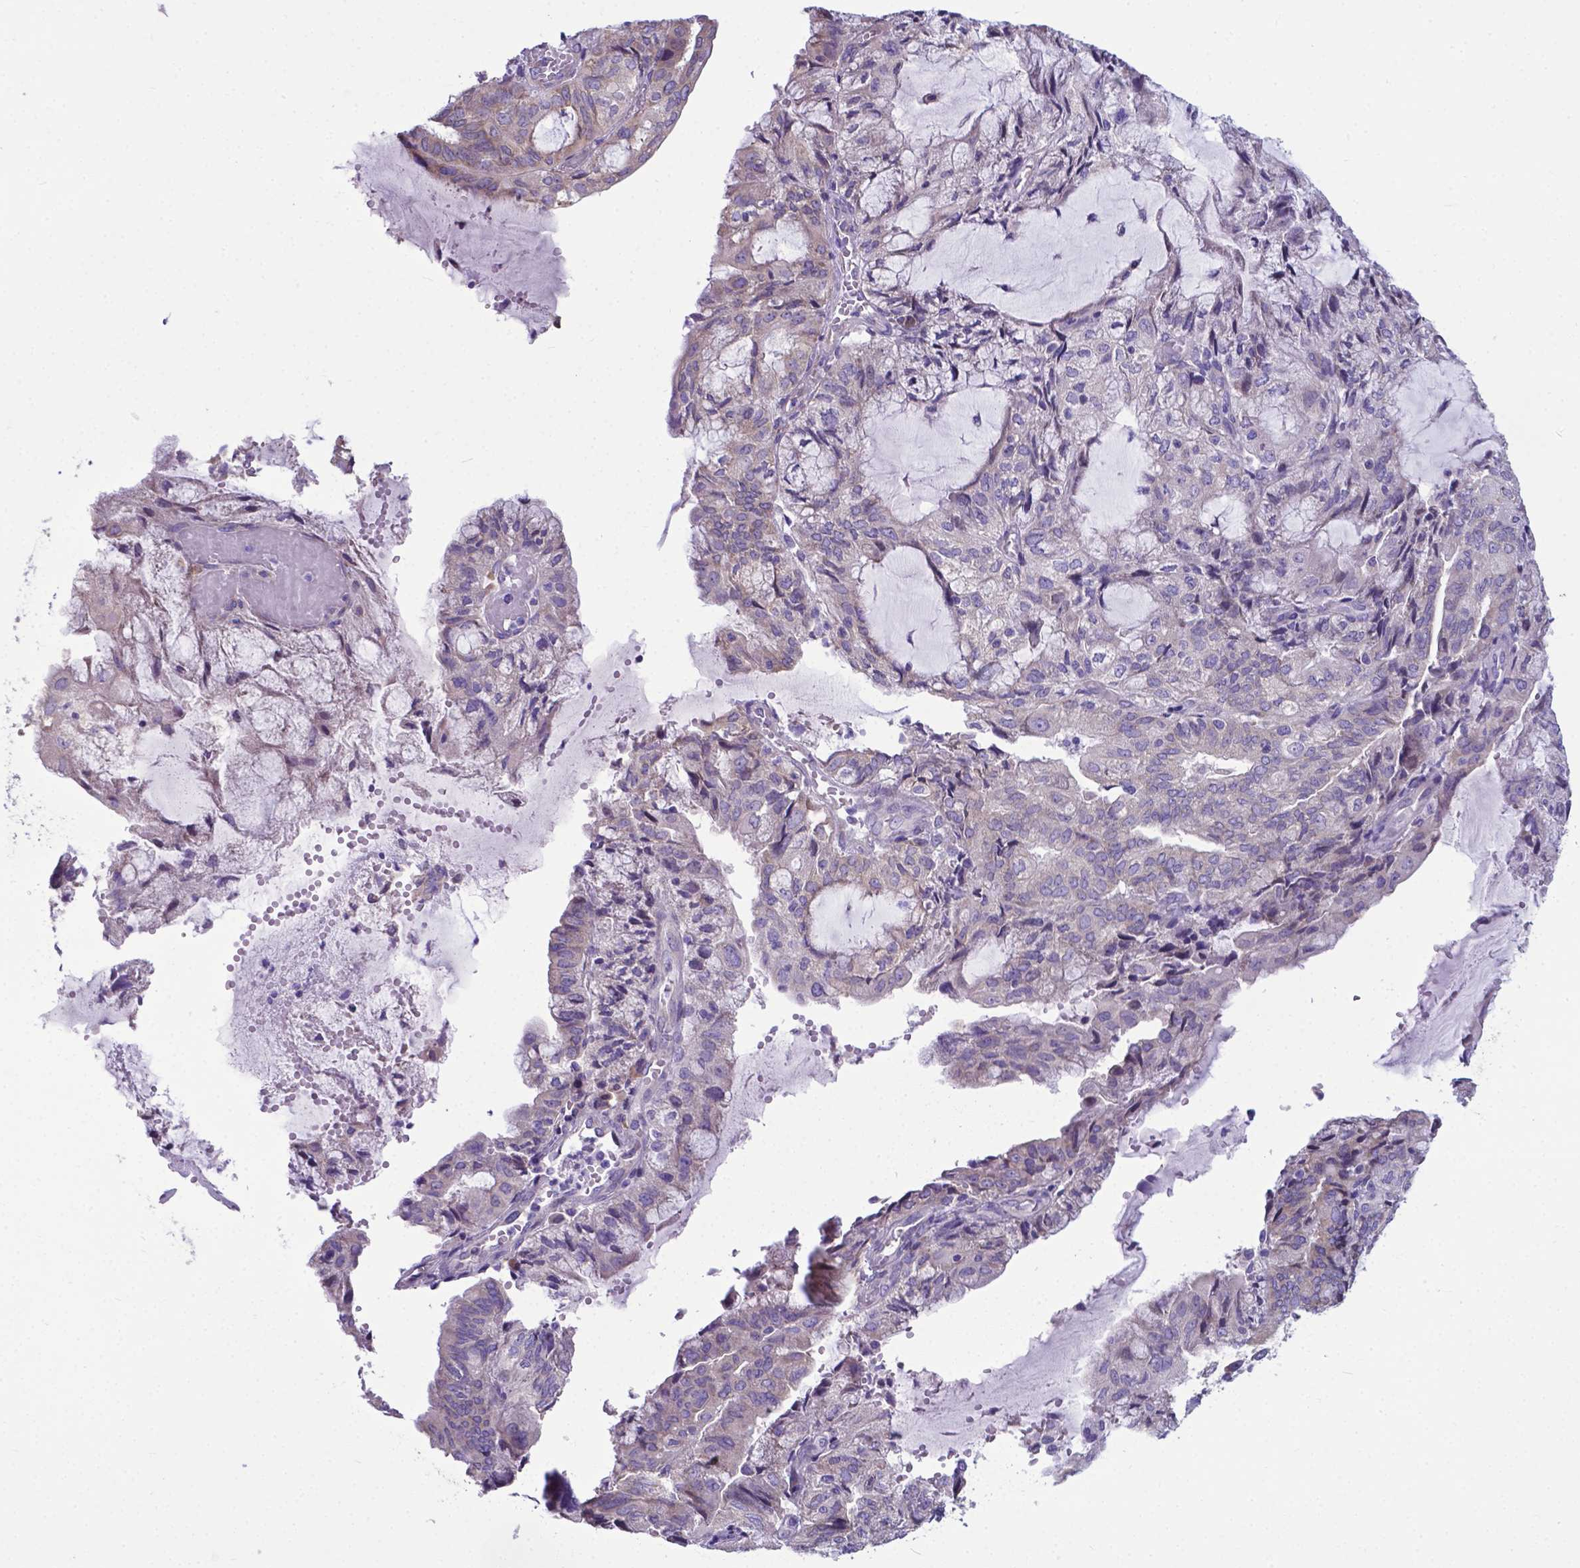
{"staining": {"intensity": "weak", "quantity": "25%-75%", "location": "cytoplasmic/membranous"}, "tissue": "endometrial cancer", "cell_type": "Tumor cells", "image_type": "cancer", "snomed": [{"axis": "morphology", "description": "Adenocarcinoma, NOS"}, {"axis": "topography", "description": "Endometrium"}], "caption": "The micrograph reveals staining of endometrial adenocarcinoma, revealing weak cytoplasmic/membranous protein staining (brown color) within tumor cells.", "gene": "RPL6", "patient": {"sex": "female", "age": 81}}